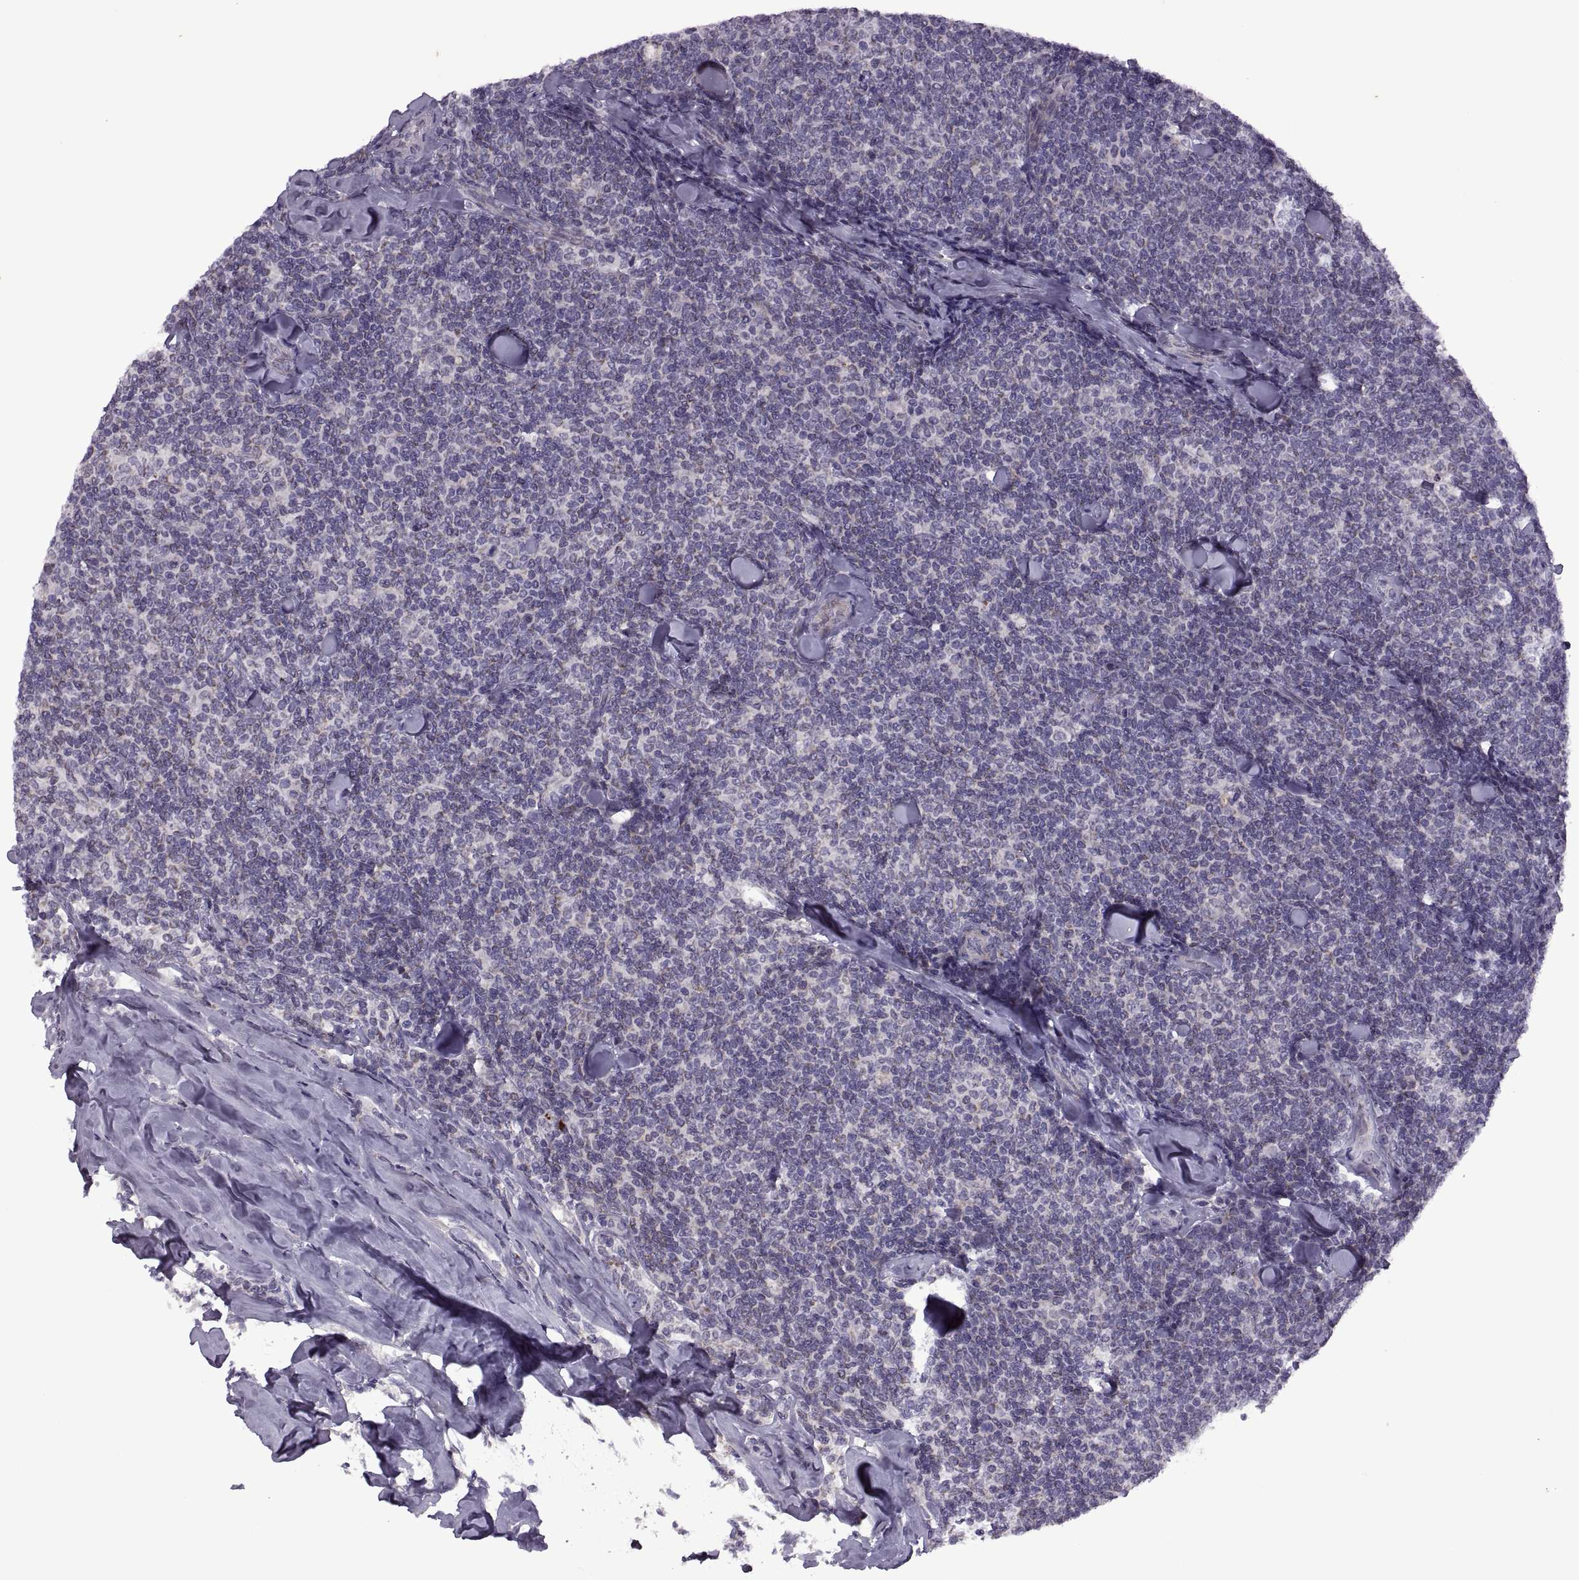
{"staining": {"intensity": "negative", "quantity": "none", "location": "none"}, "tissue": "lymphoma", "cell_type": "Tumor cells", "image_type": "cancer", "snomed": [{"axis": "morphology", "description": "Malignant lymphoma, non-Hodgkin's type, Low grade"}, {"axis": "topography", "description": "Lymph node"}], "caption": "High power microscopy photomicrograph of an IHC histopathology image of lymphoma, revealing no significant staining in tumor cells. (Stains: DAB immunohistochemistry (IHC) with hematoxylin counter stain, Microscopy: brightfield microscopy at high magnification).", "gene": "RIPK4", "patient": {"sex": "female", "age": 56}}